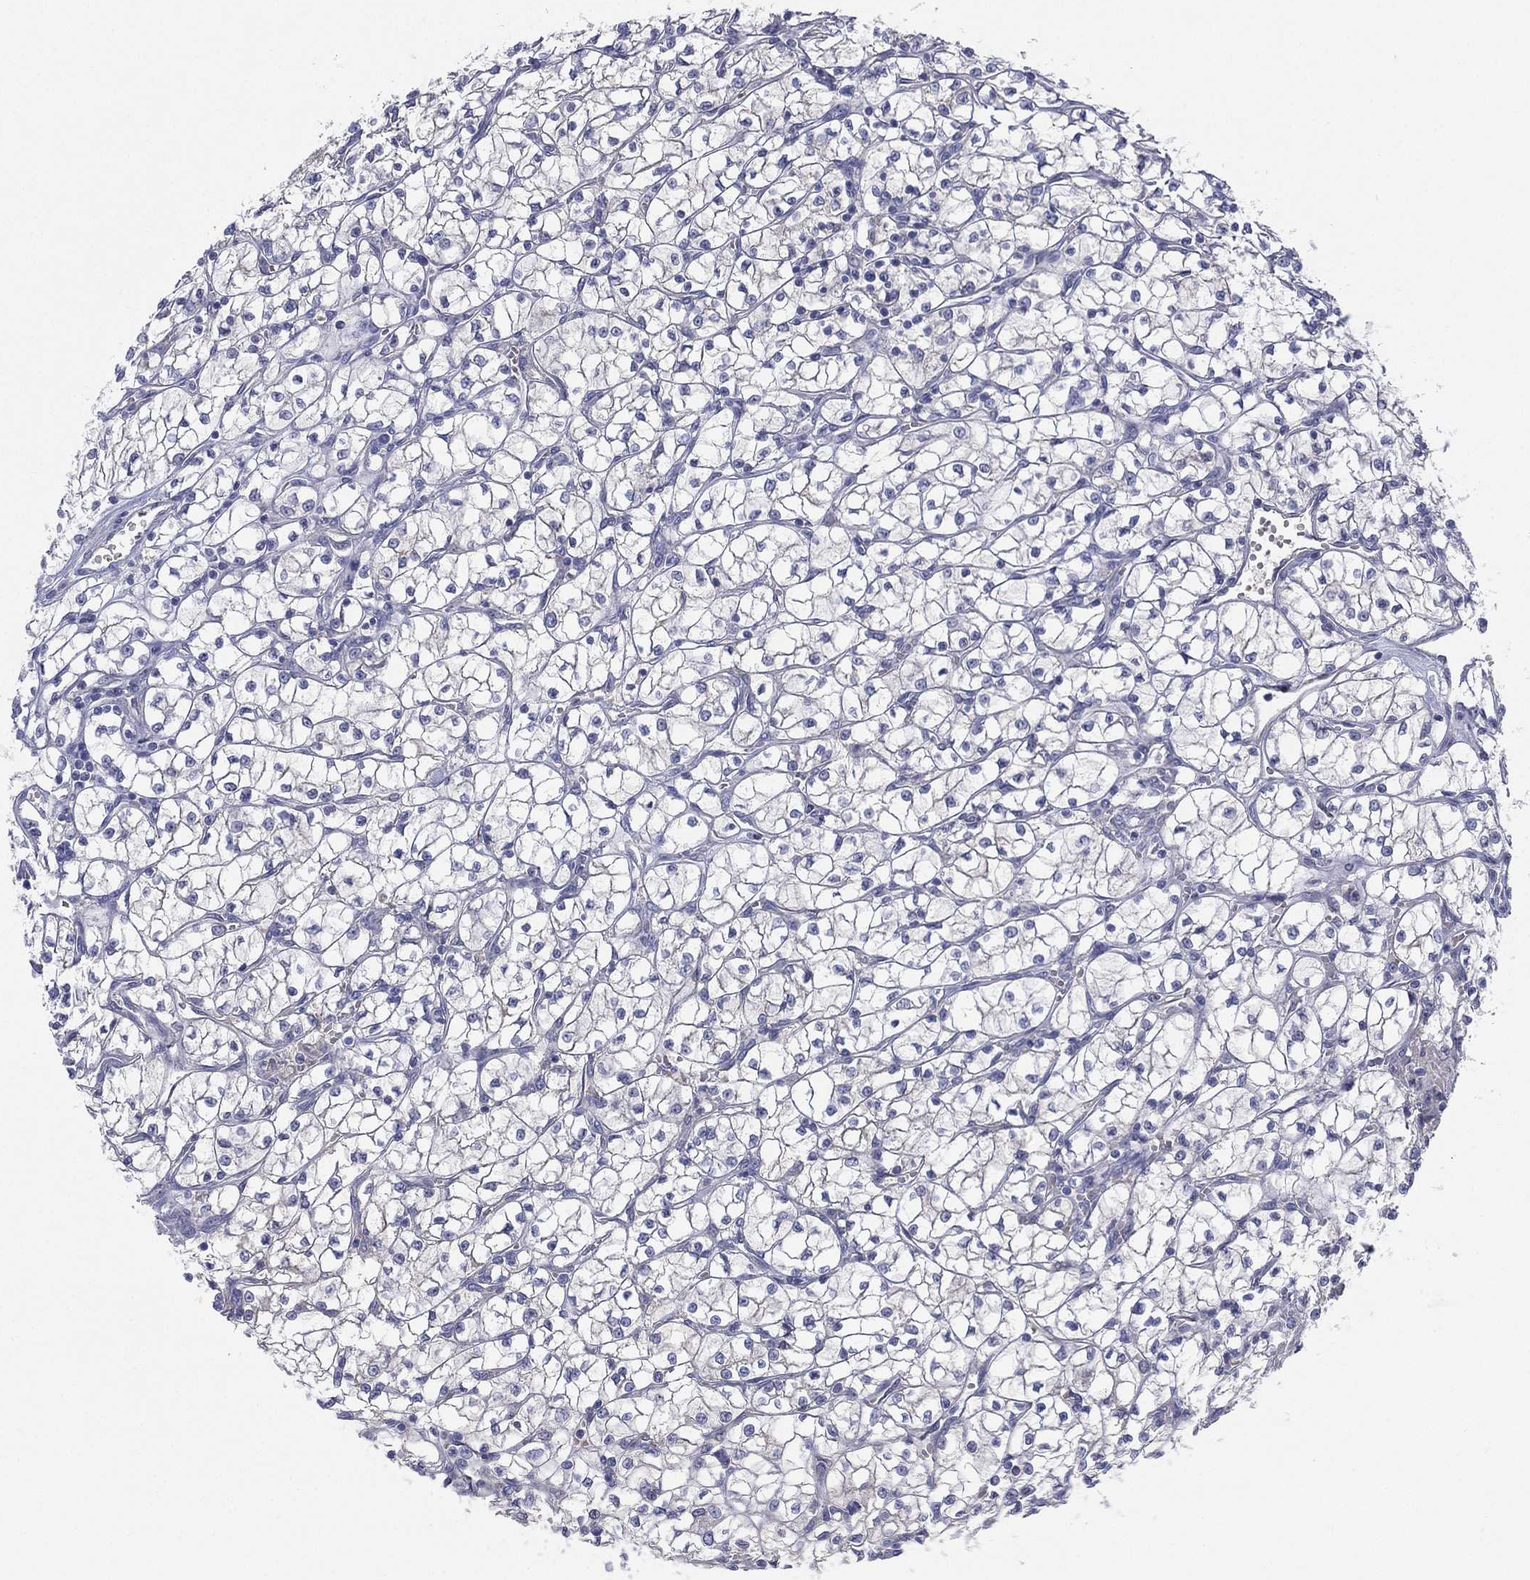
{"staining": {"intensity": "negative", "quantity": "none", "location": "none"}, "tissue": "renal cancer", "cell_type": "Tumor cells", "image_type": "cancer", "snomed": [{"axis": "morphology", "description": "Adenocarcinoma, NOS"}, {"axis": "topography", "description": "Kidney"}], "caption": "Renal cancer (adenocarcinoma) was stained to show a protein in brown. There is no significant positivity in tumor cells.", "gene": "CYP2D6", "patient": {"sex": "female", "age": 64}}